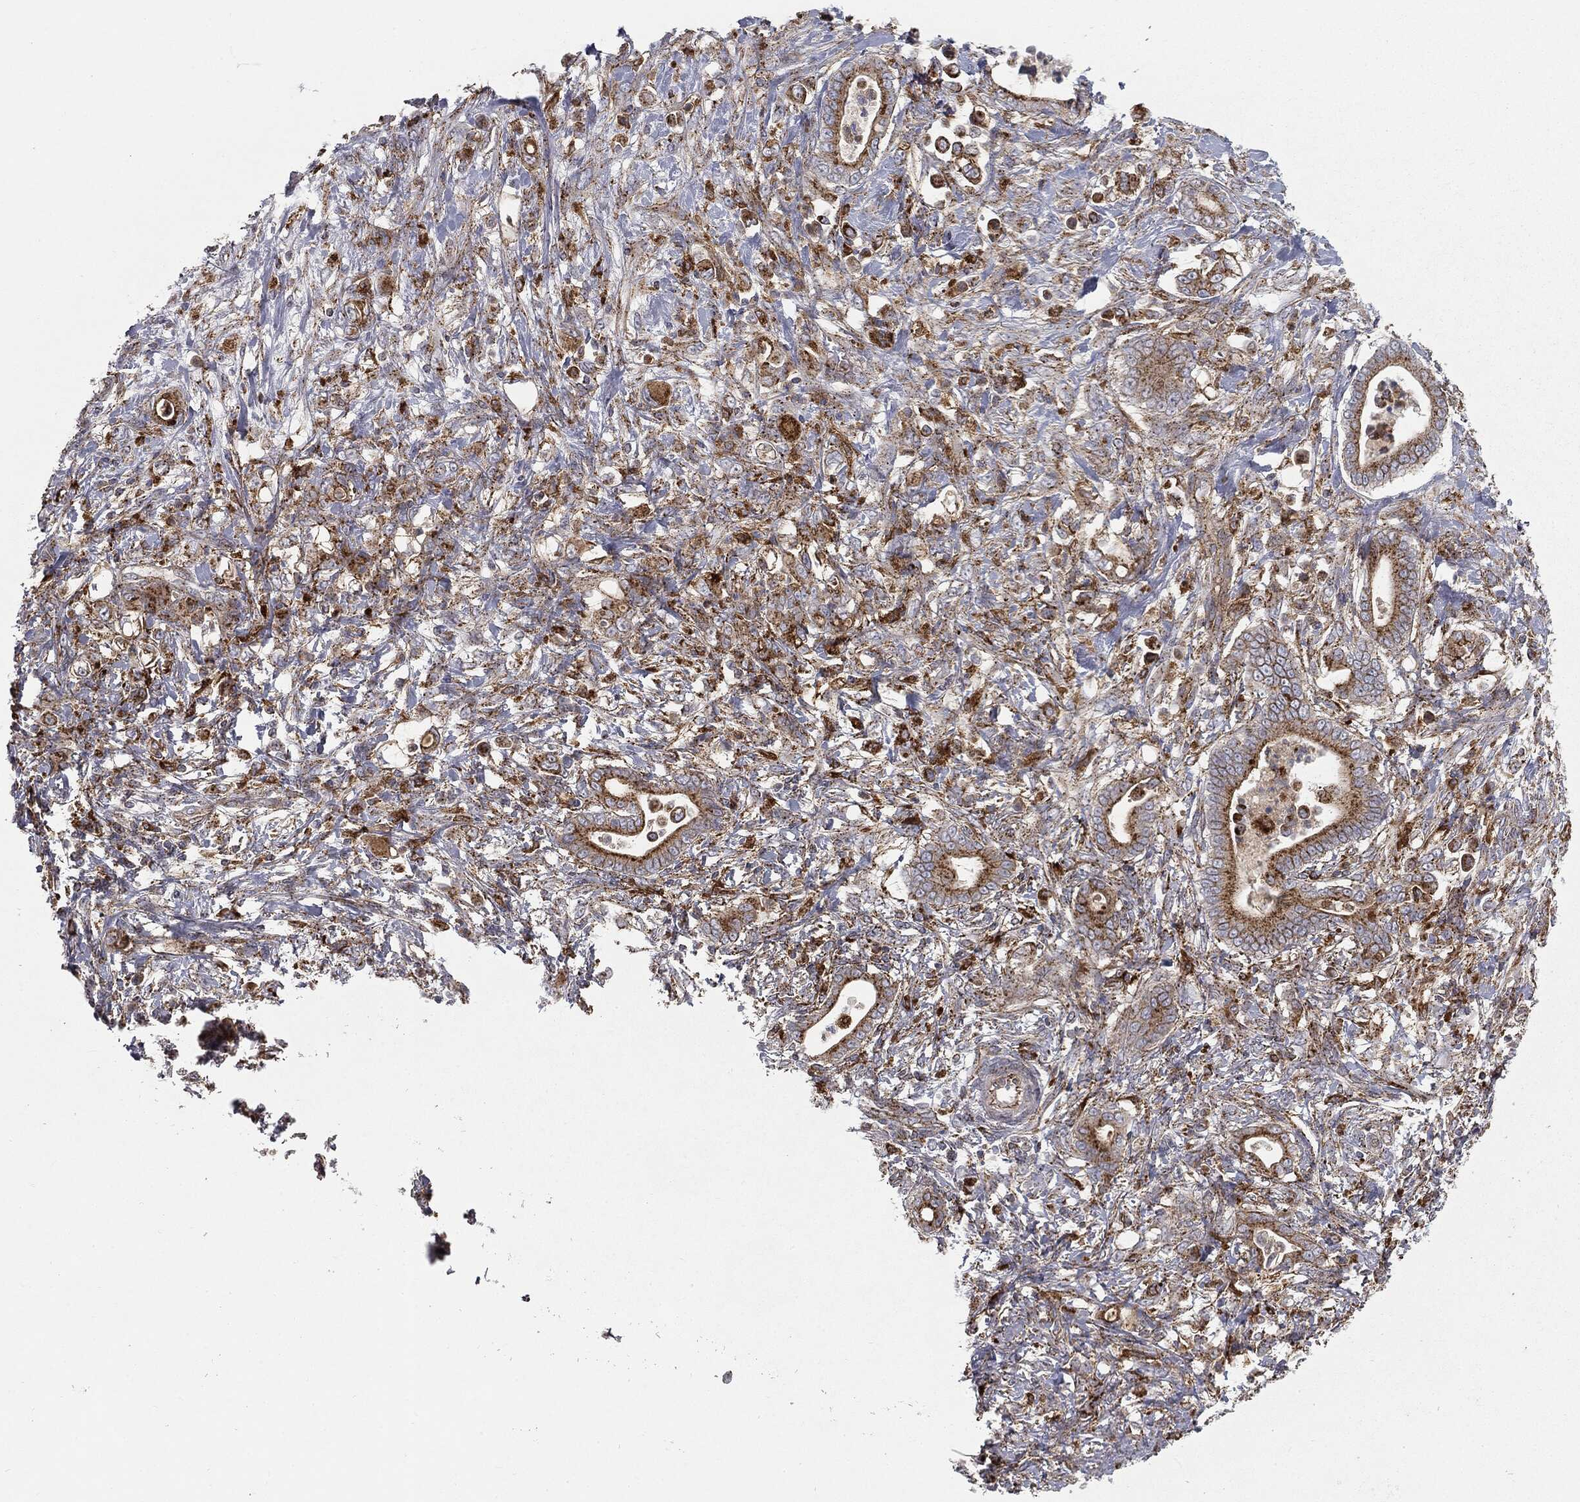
{"staining": {"intensity": "strong", "quantity": ">75%", "location": "cytoplasmic/membranous"}, "tissue": "stomach cancer", "cell_type": "Tumor cells", "image_type": "cancer", "snomed": [{"axis": "morphology", "description": "Adenocarcinoma, NOS"}, {"axis": "topography", "description": "Stomach"}], "caption": "Immunohistochemistry (IHC) (DAB (3,3'-diaminobenzidine)) staining of stomach adenocarcinoma exhibits strong cytoplasmic/membranous protein positivity in approximately >75% of tumor cells.", "gene": "CTSA", "patient": {"sex": "female", "age": 79}}